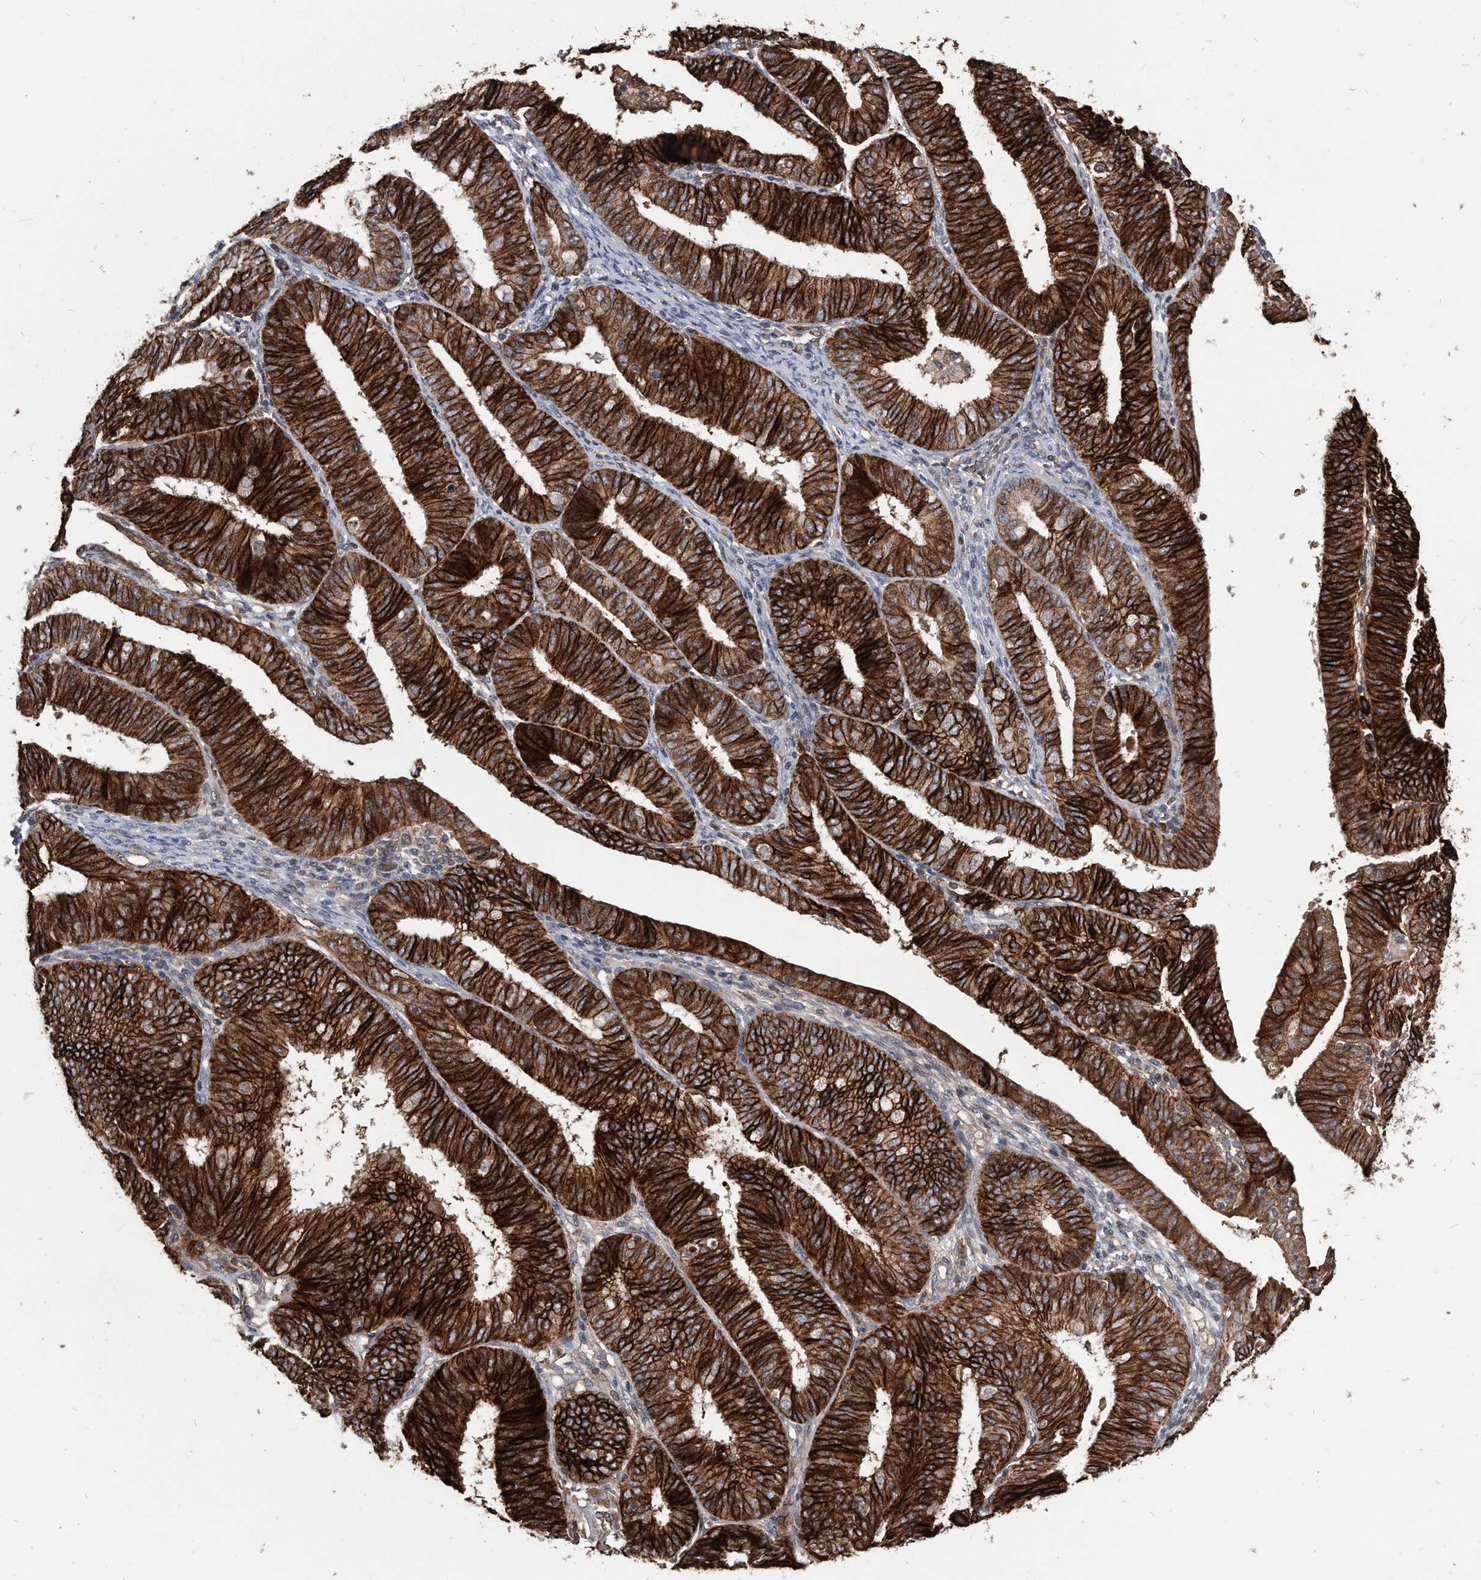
{"staining": {"intensity": "strong", "quantity": ">75%", "location": "cytoplasmic/membranous"}, "tissue": "endometrial cancer", "cell_type": "Tumor cells", "image_type": "cancer", "snomed": [{"axis": "morphology", "description": "Adenocarcinoma, NOS"}, {"axis": "topography", "description": "Endometrium"}], "caption": "Protein expression analysis of human endometrial adenocarcinoma reveals strong cytoplasmic/membranous expression in approximately >75% of tumor cells.", "gene": "IL20RA", "patient": {"sex": "female", "age": 51}}